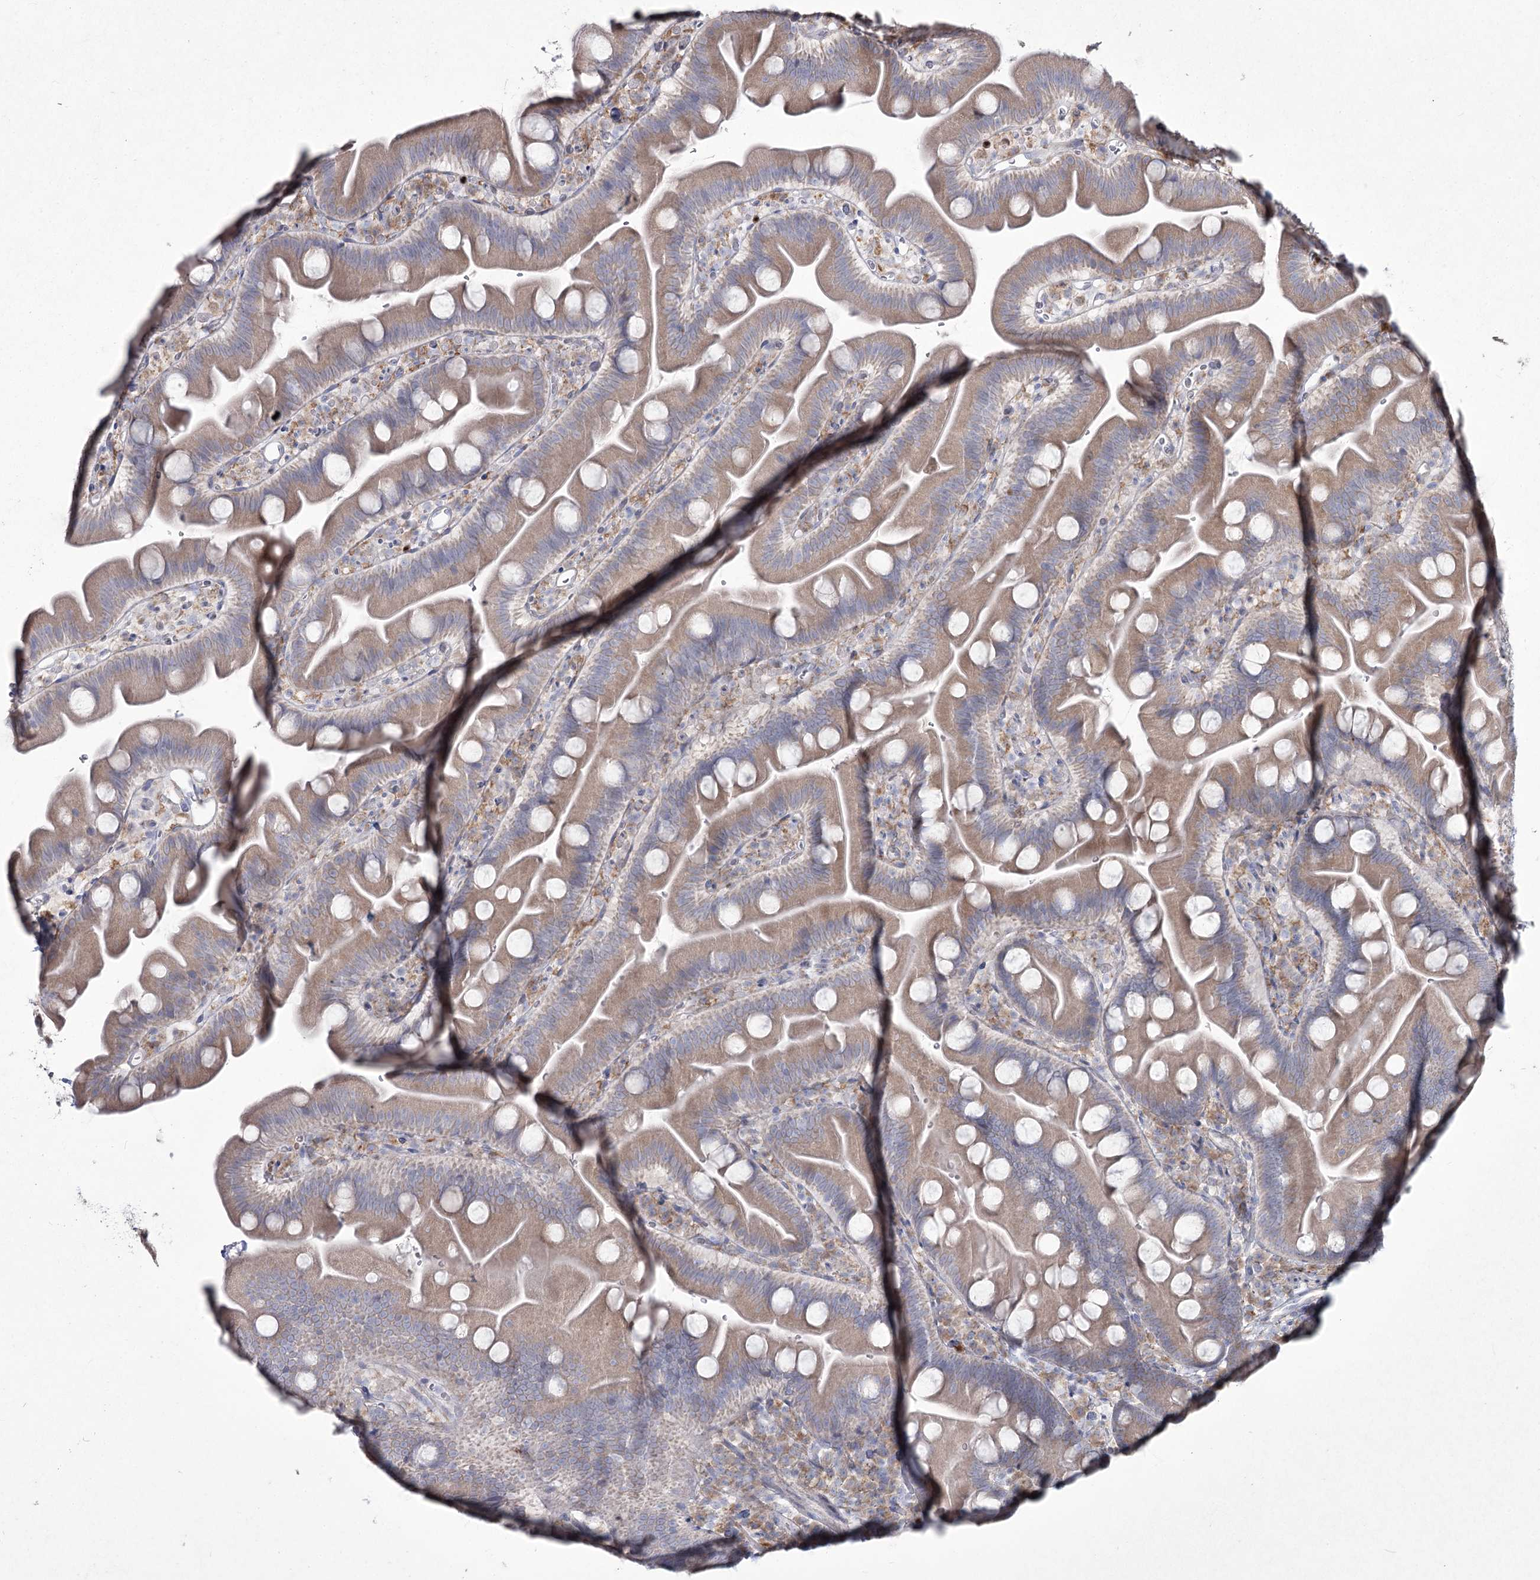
{"staining": {"intensity": "moderate", "quantity": ">75%", "location": "cytoplasmic/membranous"}, "tissue": "small intestine", "cell_type": "Glandular cells", "image_type": "normal", "snomed": [{"axis": "morphology", "description": "Normal tissue, NOS"}, {"axis": "topography", "description": "Small intestine"}], "caption": "Small intestine stained with IHC exhibits moderate cytoplasmic/membranous expression in about >75% of glandular cells.", "gene": "NIPAL4", "patient": {"sex": "female", "age": 68}}